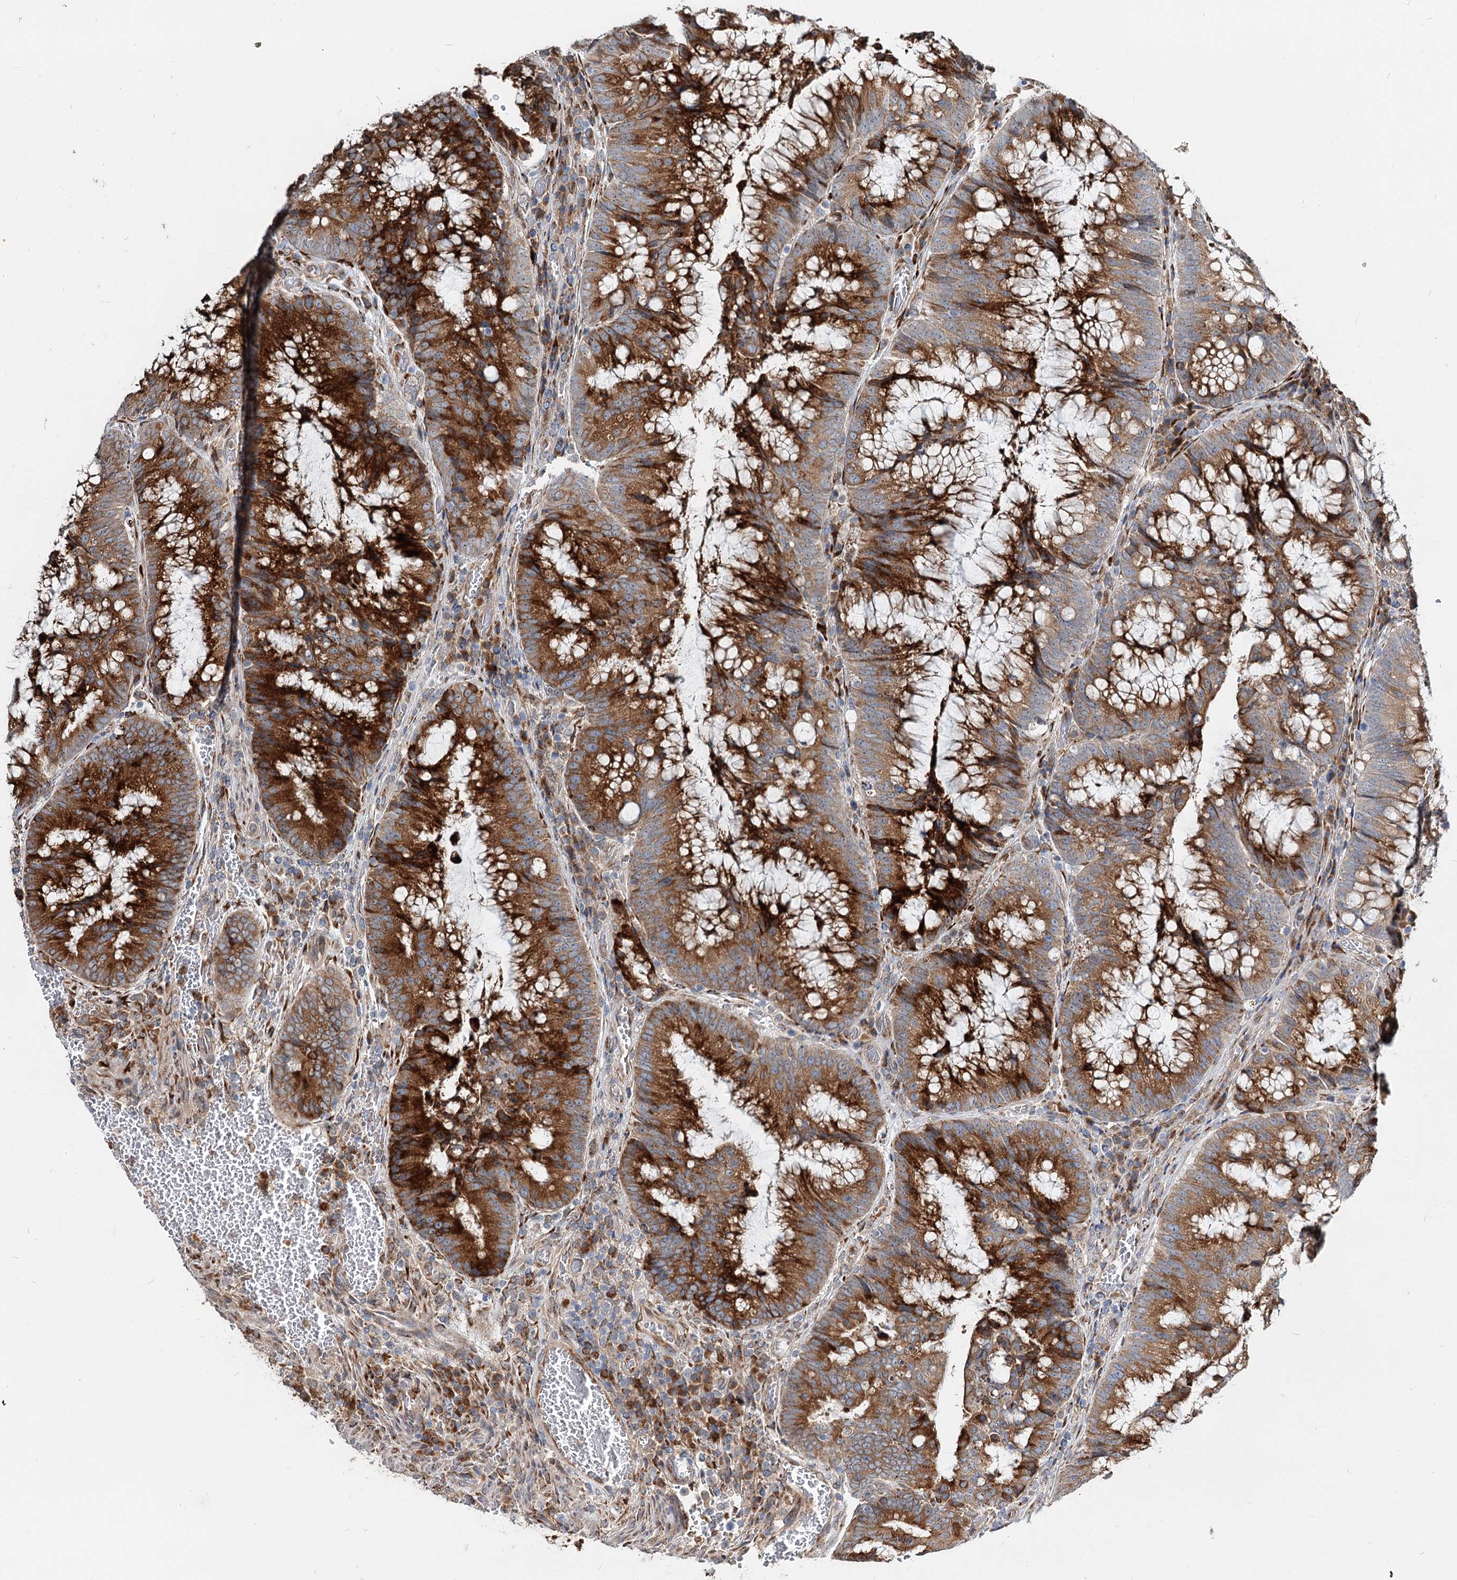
{"staining": {"intensity": "strong", "quantity": ">75%", "location": "cytoplasmic/membranous"}, "tissue": "colorectal cancer", "cell_type": "Tumor cells", "image_type": "cancer", "snomed": [{"axis": "morphology", "description": "Adenocarcinoma, NOS"}, {"axis": "topography", "description": "Rectum"}], "caption": "Colorectal adenocarcinoma tissue displays strong cytoplasmic/membranous positivity in approximately >75% of tumor cells (DAB = brown stain, brightfield microscopy at high magnification).", "gene": "SPART", "patient": {"sex": "male", "age": 69}}